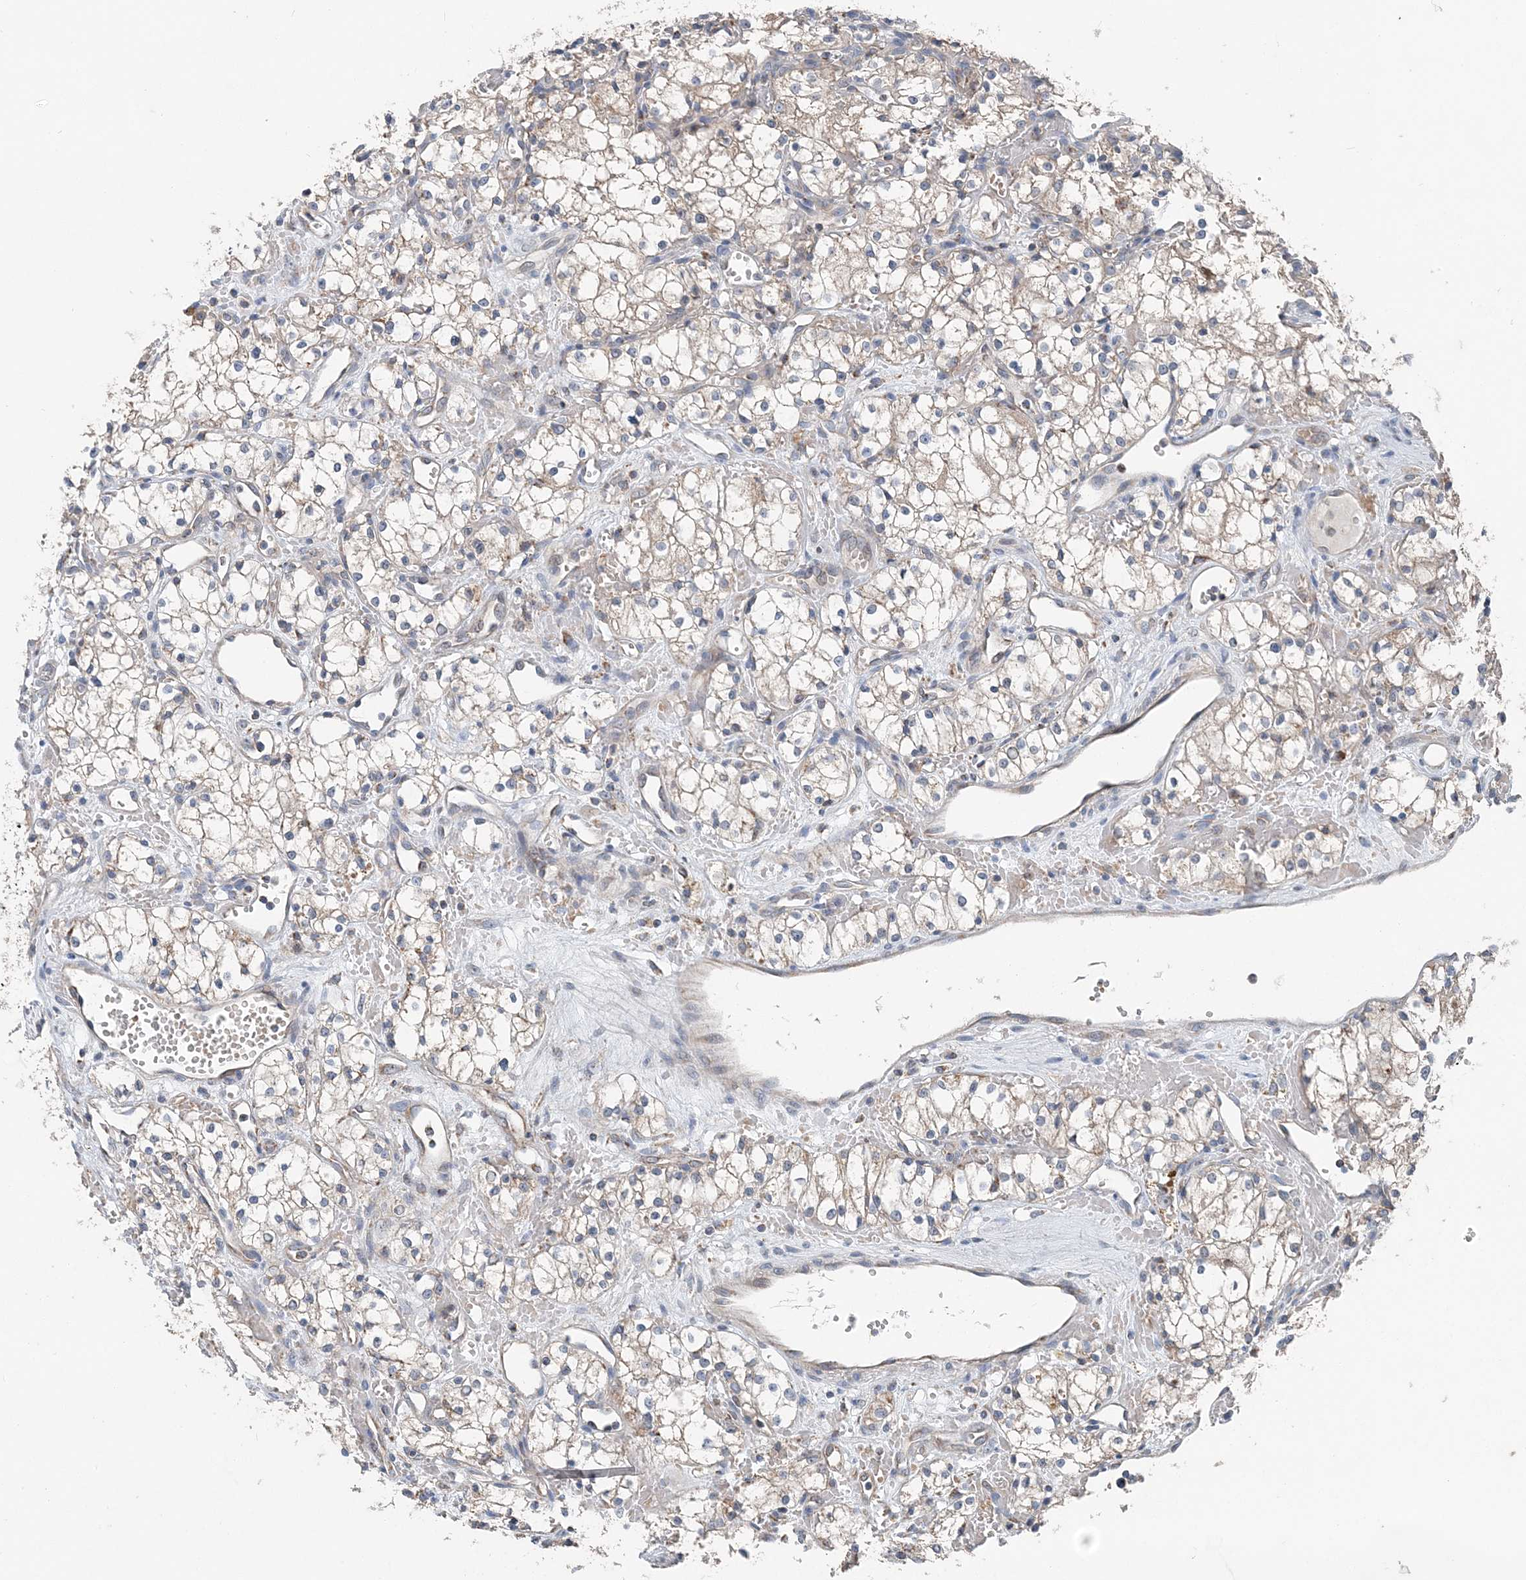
{"staining": {"intensity": "weak", "quantity": "<25%", "location": "cytoplasmic/membranous"}, "tissue": "renal cancer", "cell_type": "Tumor cells", "image_type": "cancer", "snomed": [{"axis": "morphology", "description": "Adenocarcinoma, NOS"}, {"axis": "topography", "description": "Kidney"}], "caption": "There is no significant staining in tumor cells of renal cancer.", "gene": "SPRY2", "patient": {"sex": "male", "age": 59}}